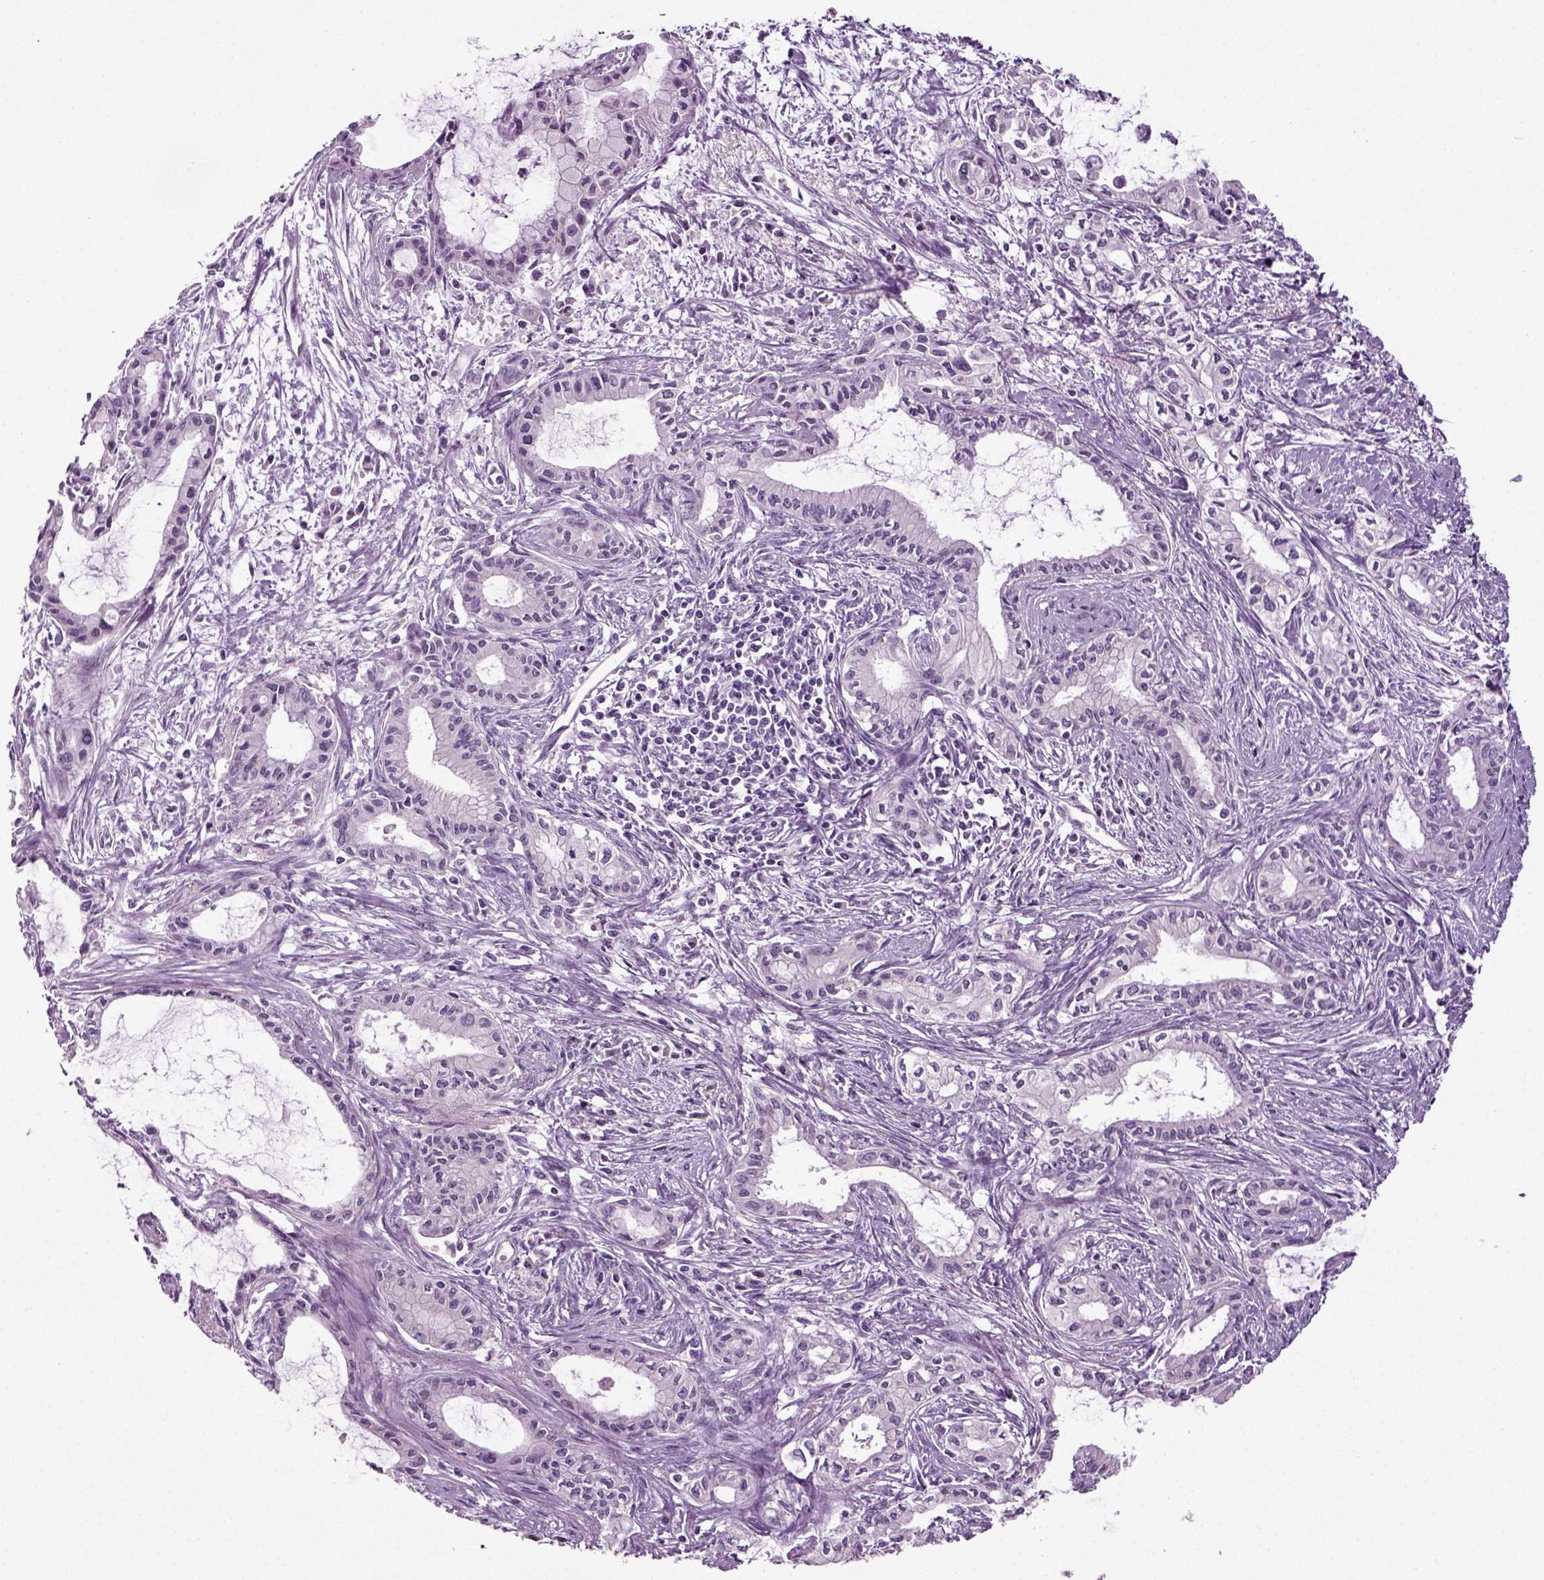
{"staining": {"intensity": "negative", "quantity": "none", "location": "none"}, "tissue": "pancreatic cancer", "cell_type": "Tumor cells", "image_type": "cancer", "snomed": [{"axis": "morphology", "description": "Adenocarcinoma, NOS"}, {"axis": "topography", "description": "Pancreas"}], "caption": "This is a image of immunohistochemistry (IHC) staining of pancreatic adenocarcinoma, which shows no positivity in tumor cells.", "gene": "SPATA17", "patient": {"sex": "male", "age": 48}}